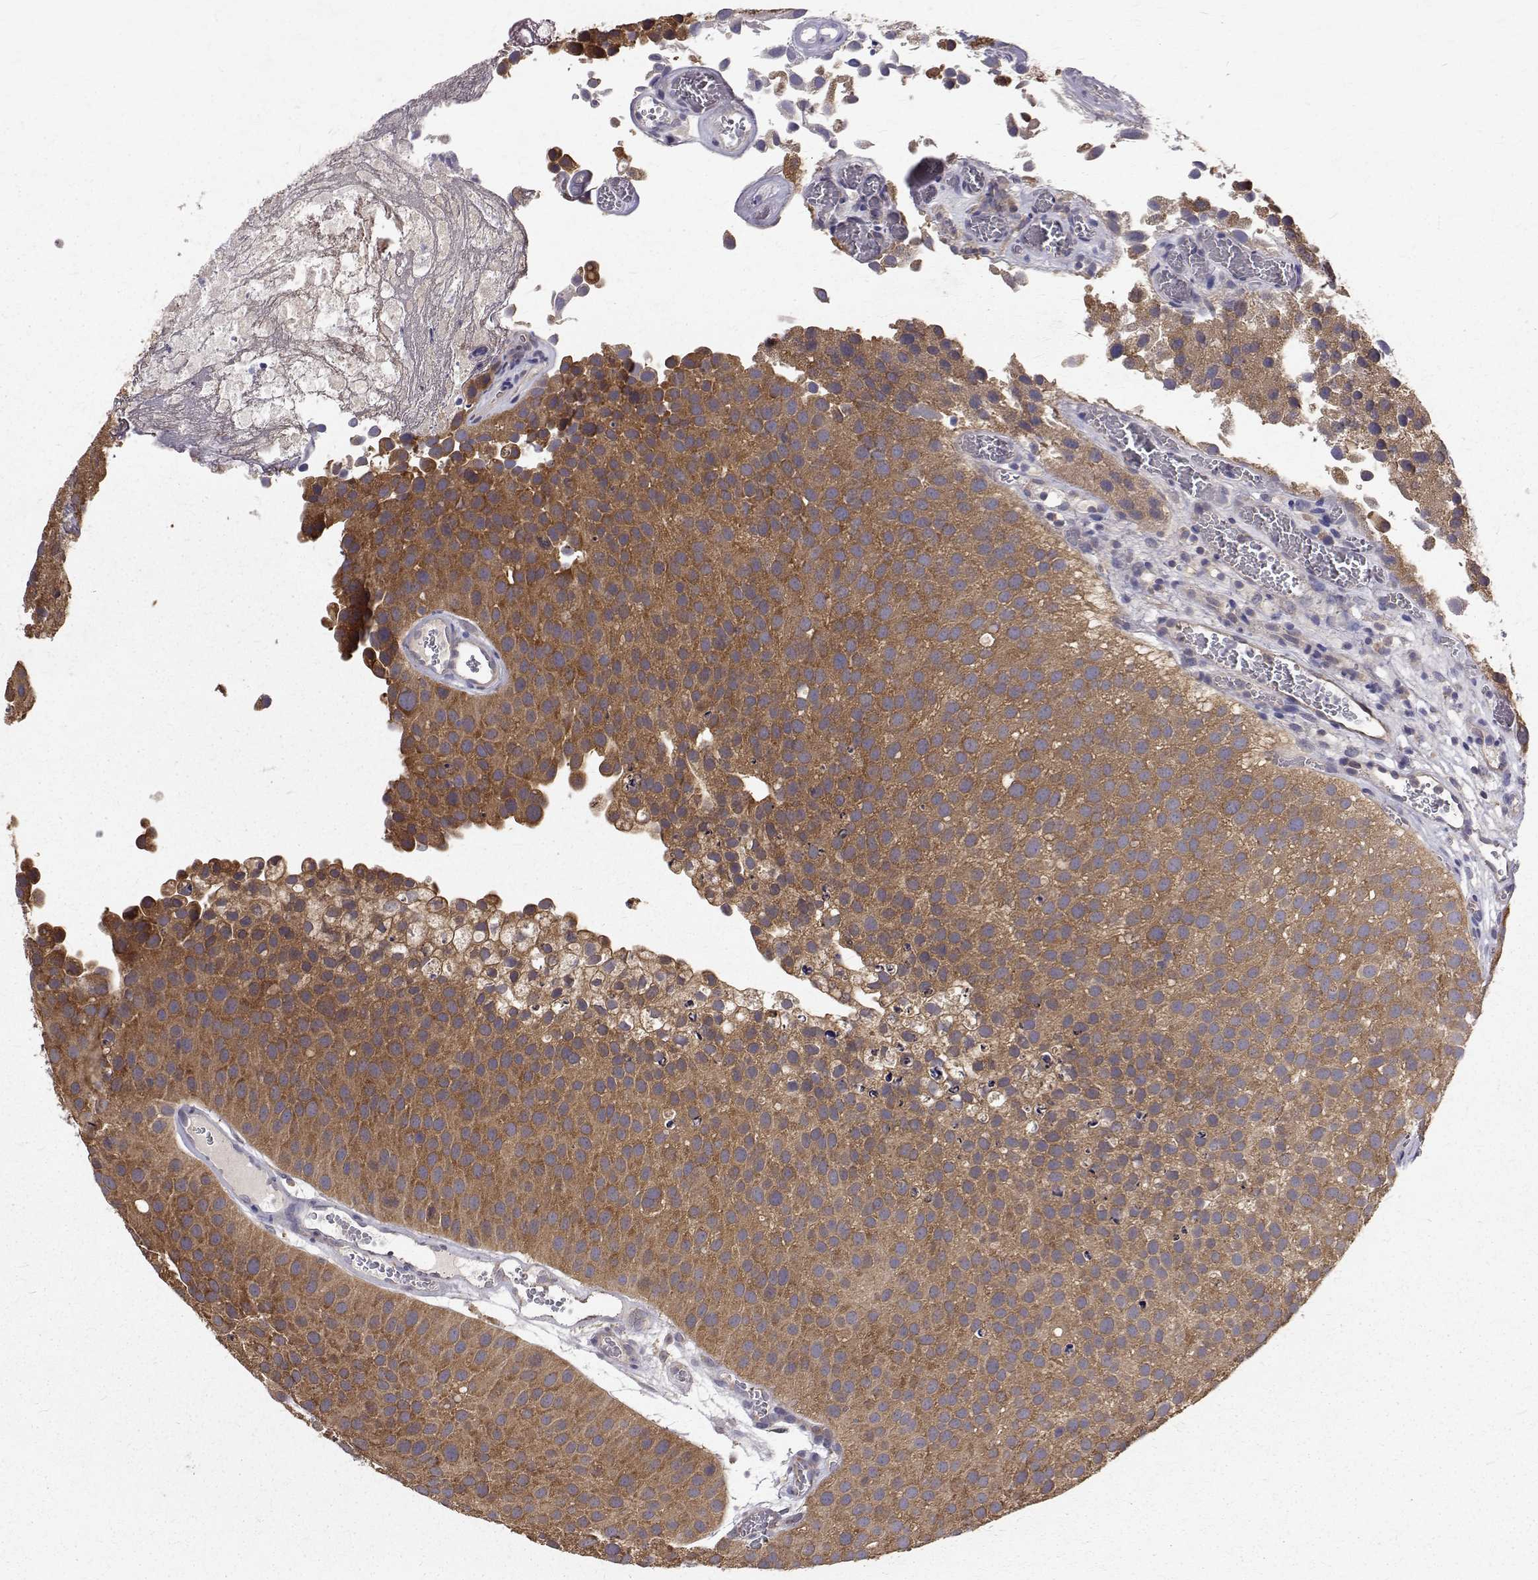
{"staining": {"intensity": "moderate", "quantity": ">75%", "location": "cytoplasmic/membranous"}, "tissue": "urothelial cancer", "cell_type": "Tumor cells", "image_type": "cancer", "snomed": [{"axis": "morphology", "description": "Urothelial carcinoma, Low grade"}, {"axis": "topography", "description": "Urinary bladder"}], "caption": "The histopathology image displays a brown stain indicating the presence of a protein in the cytoplasmic/membranous of tumor cells in urothelial carcinoma (low-grade). Using DAB (3,3'-diaminobenzidine) (brown) and hematoxylin (blue) stains, captured at high magnification using brightfield microscopy.", "gene": "FARSB", "patient": {"sex": "female", "age": 69}}